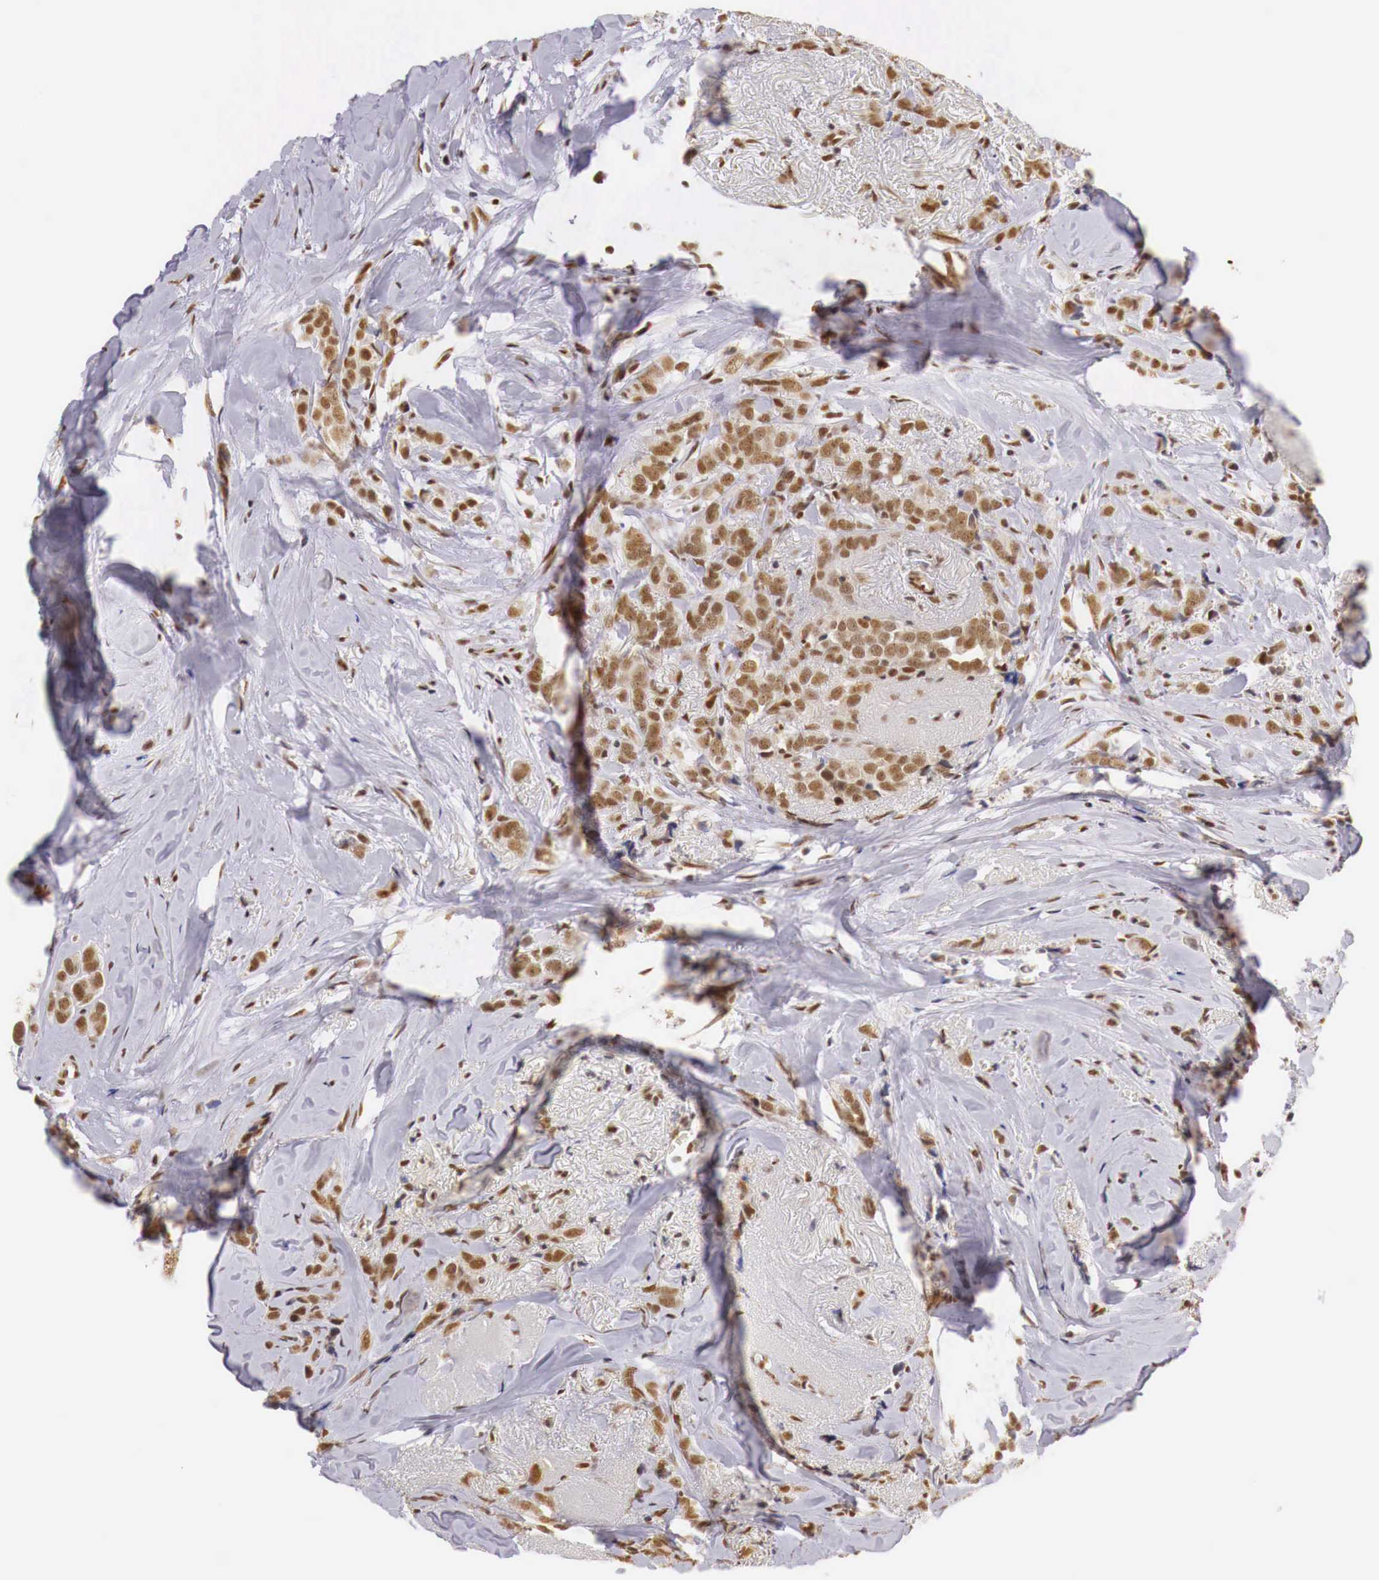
{"staining": {"intensity": "moderate", "quantity": ">75%", "location": "cytoplasmic/membranous,nuclear"}, "tissue": "breast cancer", "cell_type": "Tumor cells", "image_type": "cancer", "snomed": [{"axis": "morphology", "description": "Lobular carcinoma"}, {"axis": "topography", "description": "Breast"}], "caption": "A photomicrograph of breast cancer stained for a protein displays moderate cytoplasmic/membranous and nuclear brown staining in tumor cells. The protein of interest is stained brown, and the nuclei are stained in blue (DAB (3,3'-diaminobenzidine) IHC with brightfield microscopy, high magnification).", "gene": "GPKOW", "patient": {"sex": "female", "age": 57}}